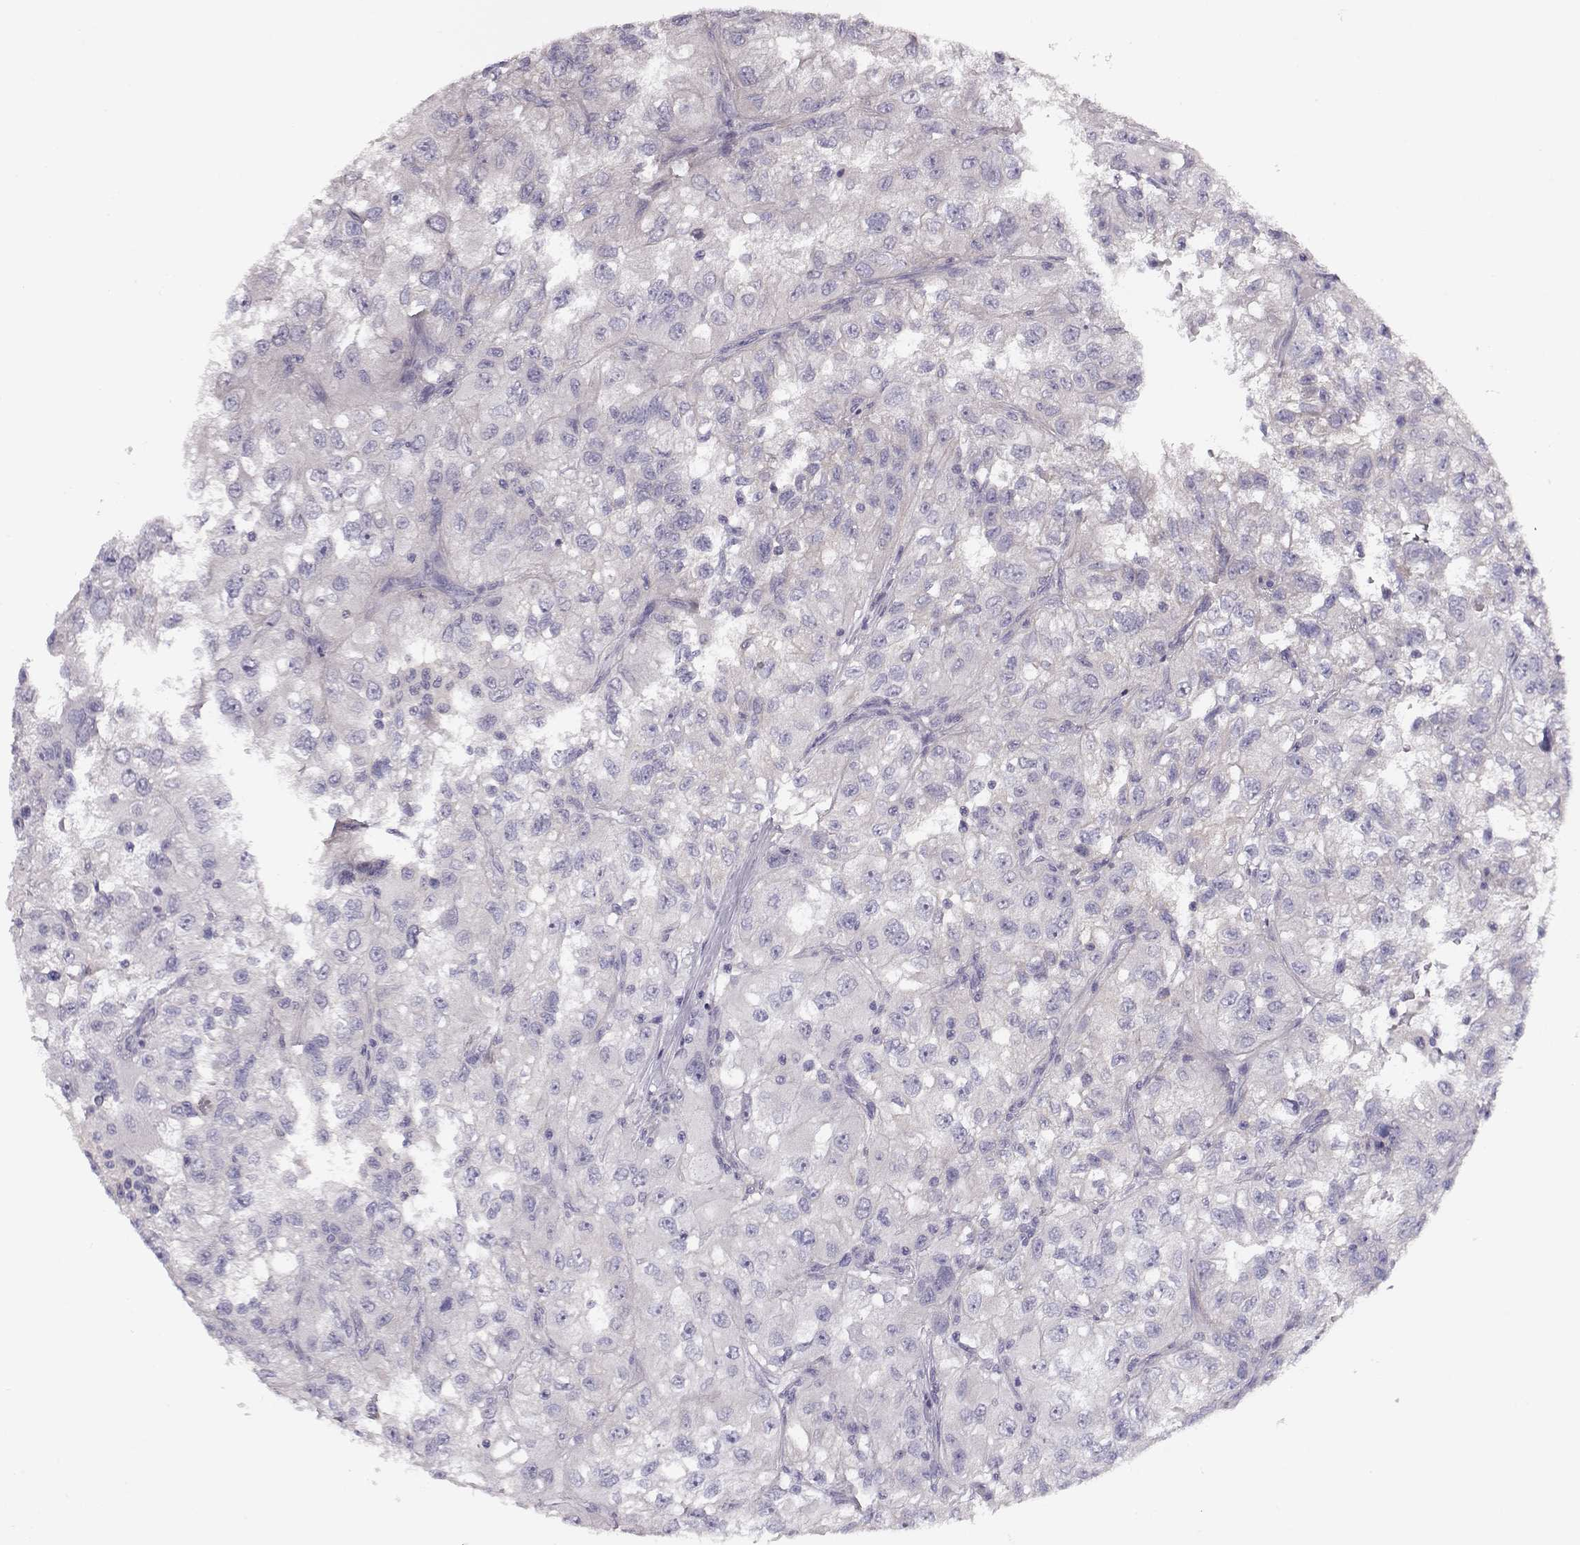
{"staining": {"intensity": "negative", "quantity": "none", "location": "none"}, "tissue": "renal cancer", "cell_type": "Tumor cells", "image_type": "cancer", "snomed": [{"axis": "morphology", "description": "Adenocarcinoma, NOS"}, {"axis": "topography", "description": "Kidney"}], "caption": "Tumor cells show no significant protein expression in renal adenocarcinoma.", "gene": "GRK1", "patient": {"sex": "male", "age": 64}}